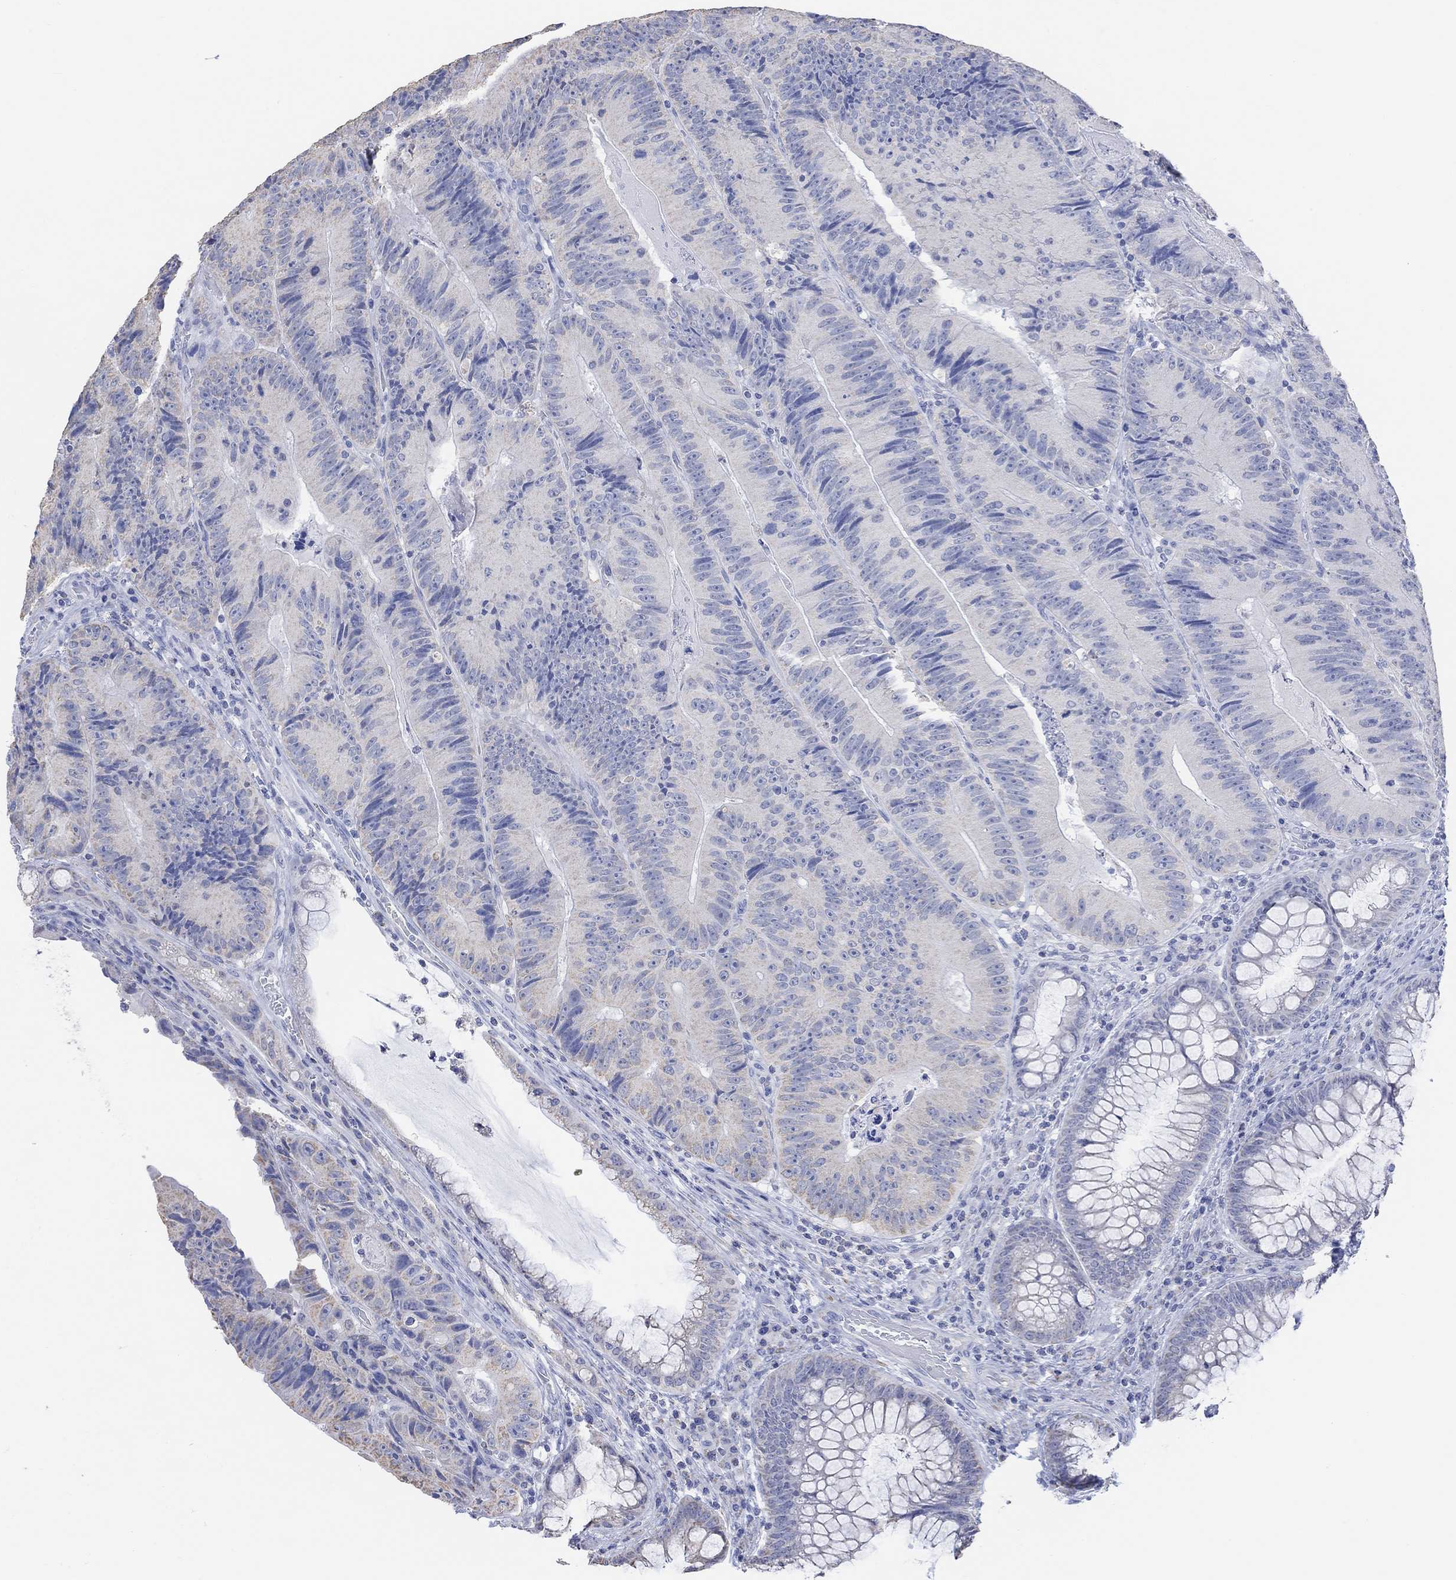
{"staining": {"intensity": "negative", "quantity": "none", "location": "none"}, "tissue": "colorectal cancer", "cell_type": "Tumor cells", "image_type": "cancer", "snomed": [{"axis": "morphology", "description": "Adenocarcinoma, NOS"}, {"axis": "topography", "description": "Colon"}], "caption": "Immunohistochemical staining of colorectal adenocarcinoma displays no significant expression in tumor cells.", "gene": "SYT12", "patient": {"sex": "female", "age": 86}}